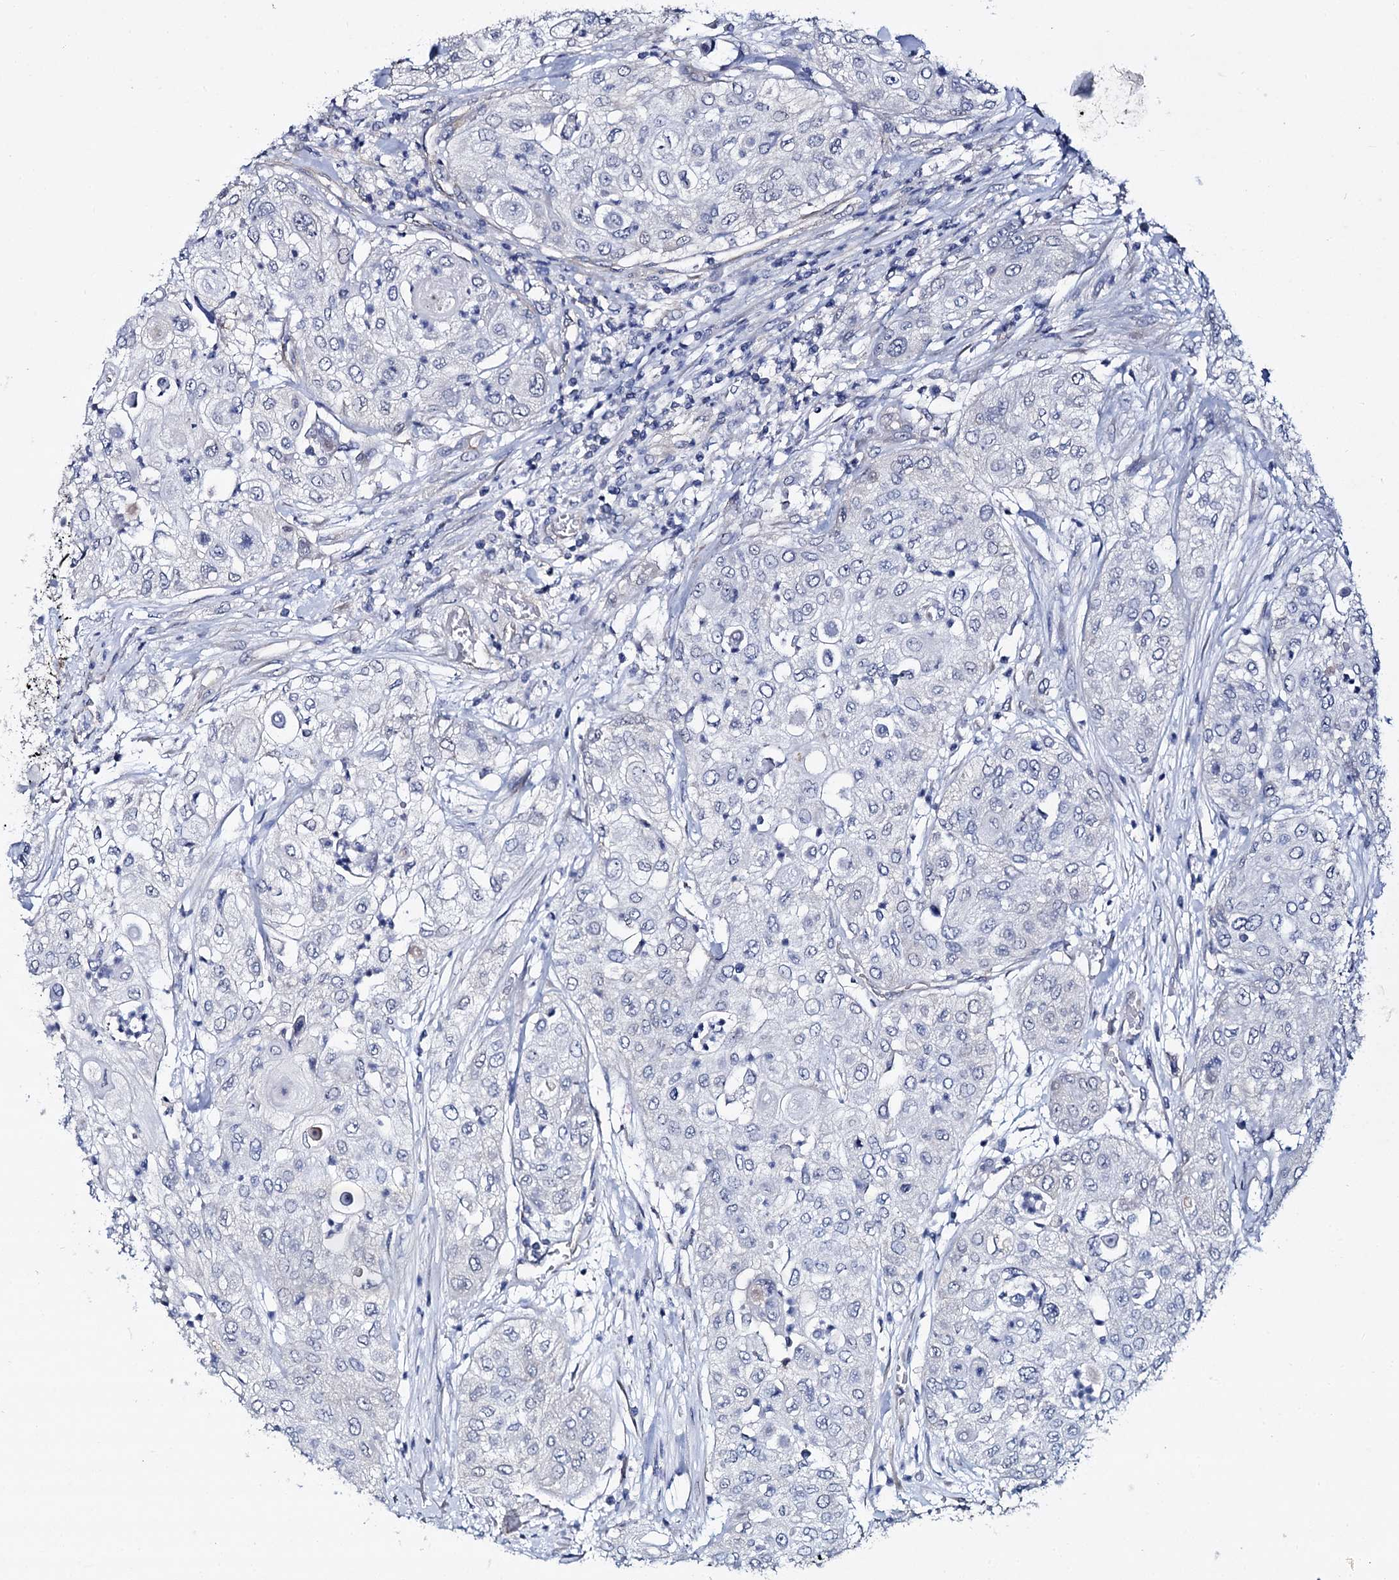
{"staining": {"intensity": "negative", "quantity": "none", "location": "none"}, "tissue": "urothelial cancer", "cell_type": "Tumor cells", "image_type": "cancer", "snomed": [{"axis": "morphology", "description": "Urothelial carcinoma, High grade"}, {"axis": "topography", "description": "Urinary bladder"}], "caption": "Immunohistochemistry (IHC) of human urothelial cancer exhibits no expression in tumor cells.", "gene": "STXBP1", "patient": {"sex": "female", "age": 79}}